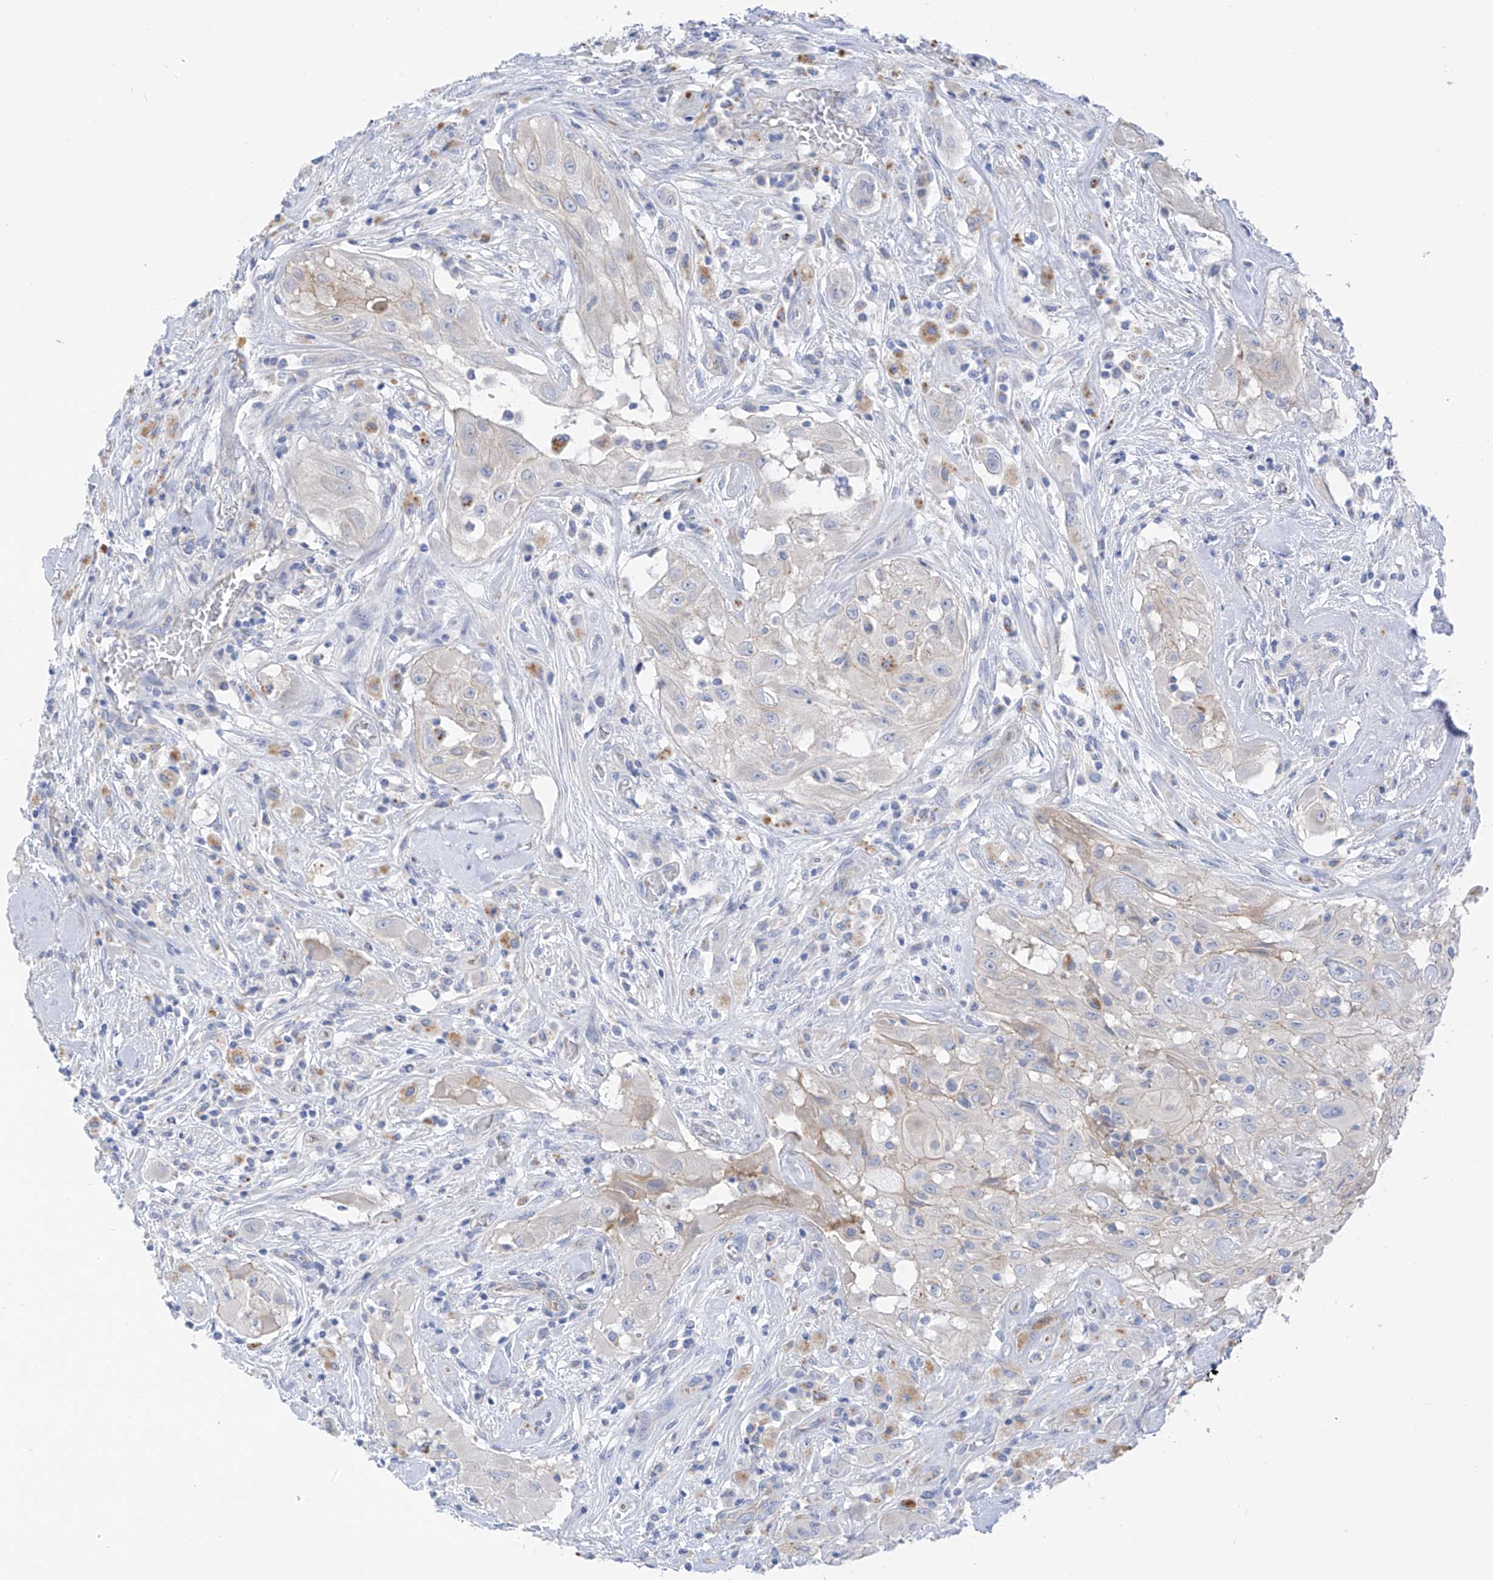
{"staining": {"intensity": "weak", "quantity": "<25%", "location": "cytoplasmic/membranous"}, "tissue": "thyroid cancer", "cell_type": "Tumor cells", "image_type": "cancer", "snomed": [{"axis": "morphology", "description": "Papillary adenocarcinoma, NOS"}, {"axis": "topography", "description": "Thyroid gland"}], "caption": "High magnification brightfield microscopy of thyroid papillary adenocarcinoma stained with DAB (3,3'-diaminobenzidine) (brown) and counterstained with hematoxylin (blue): tumor cells show no significant positivity. (Immunohistochemistry (ihc), brightfield microscopy, high magnification).", "gene": "ITGA9", "patient": {"sex": "female", "age": 59}}